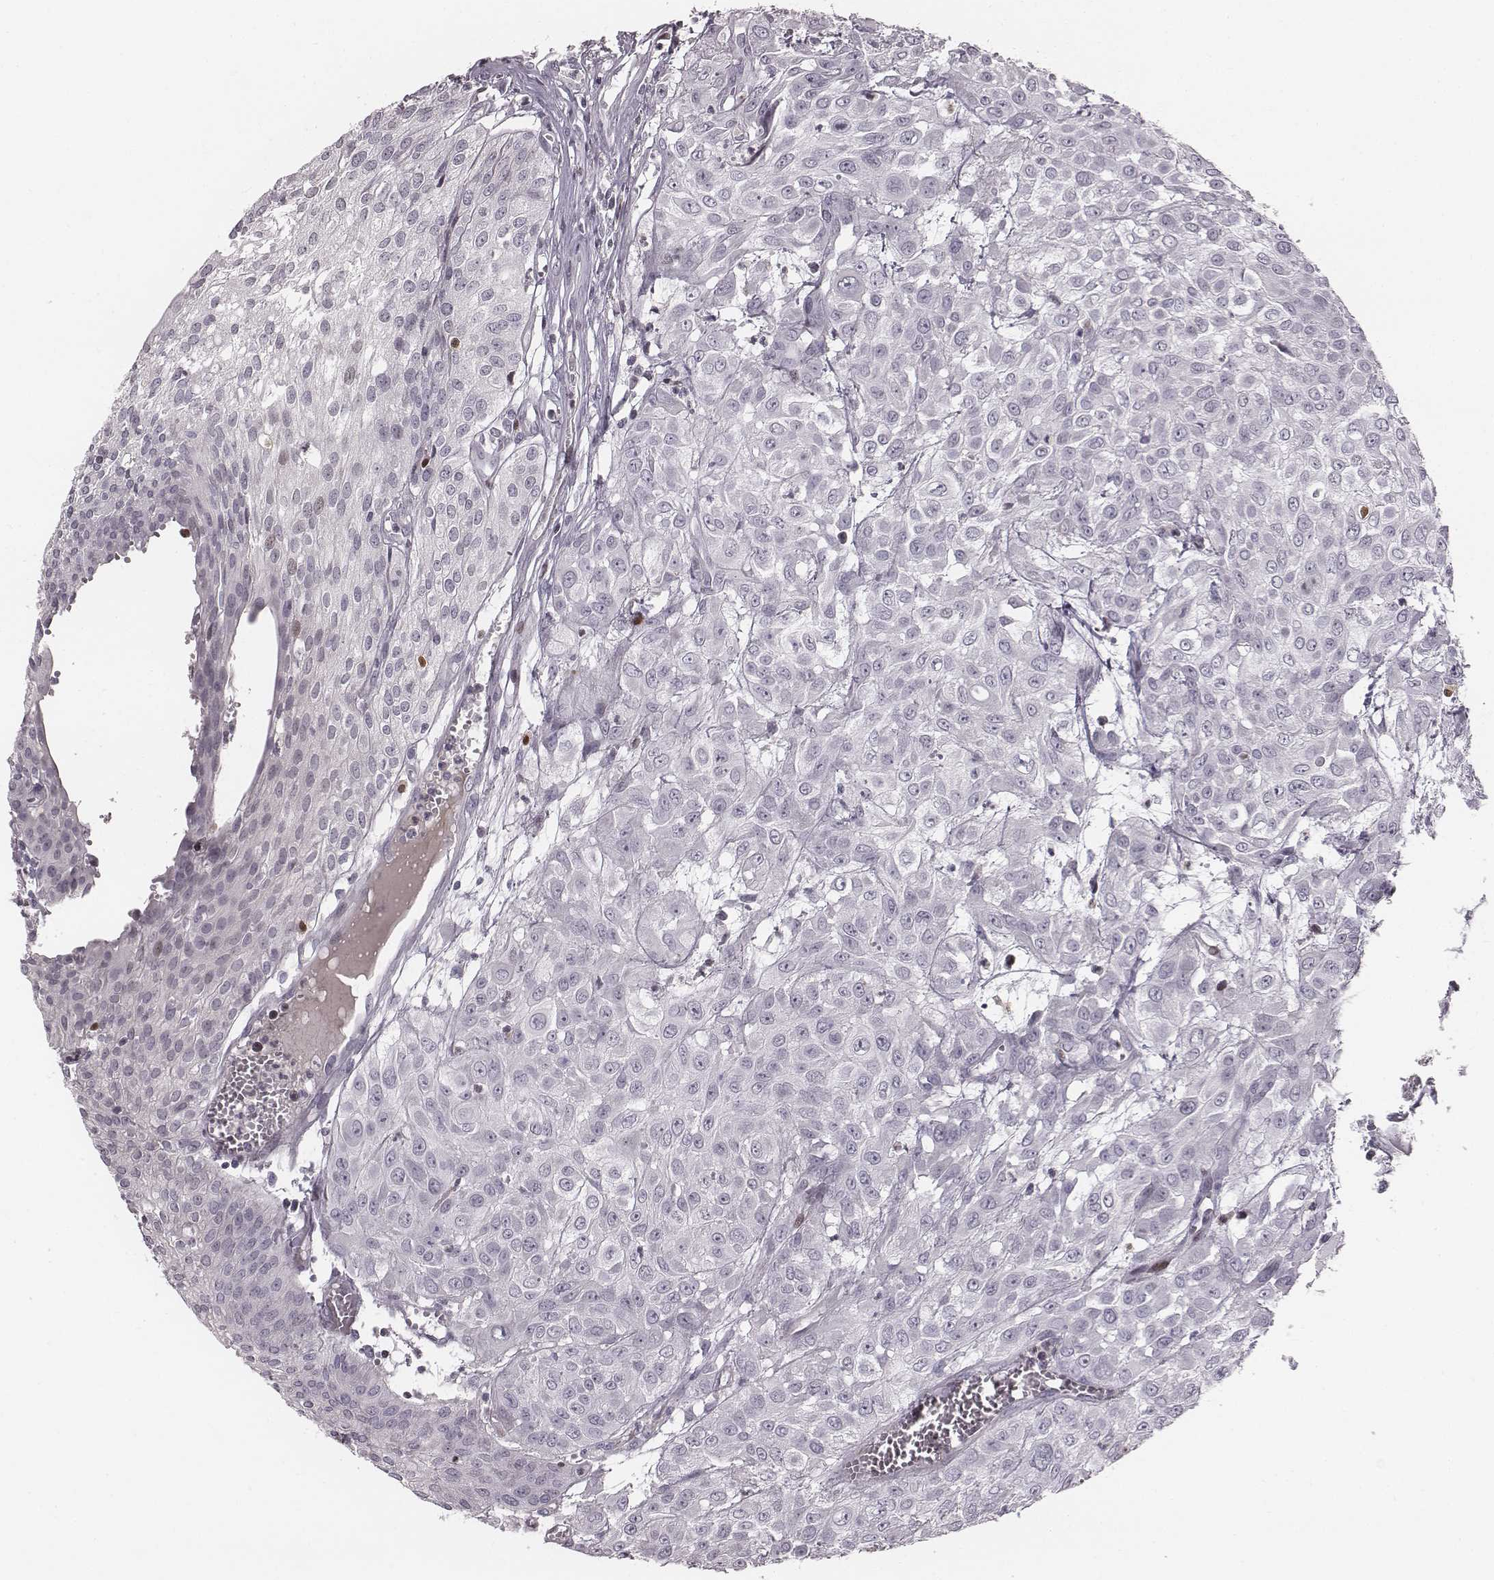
{"staining": {"intensity": "negative", "quantity": "none", "location": "none"}, "tissue": "urothelial cancer", "cell_type": "Tumor cells", "image_type": "cancer", "snomed": [{"axis": "morphology", "description": "Urothelial carcinoma, High grade"}, {"axis": "topography", "description": "Urinary bladder"}], "caption": "IHC micrograph of human high-grade urothelial carcinoma stained for a protein (brown), which reveals no expression in tumor cells.", "gene": "NDC1", "patient": {"sex": "male", "age": 57}}